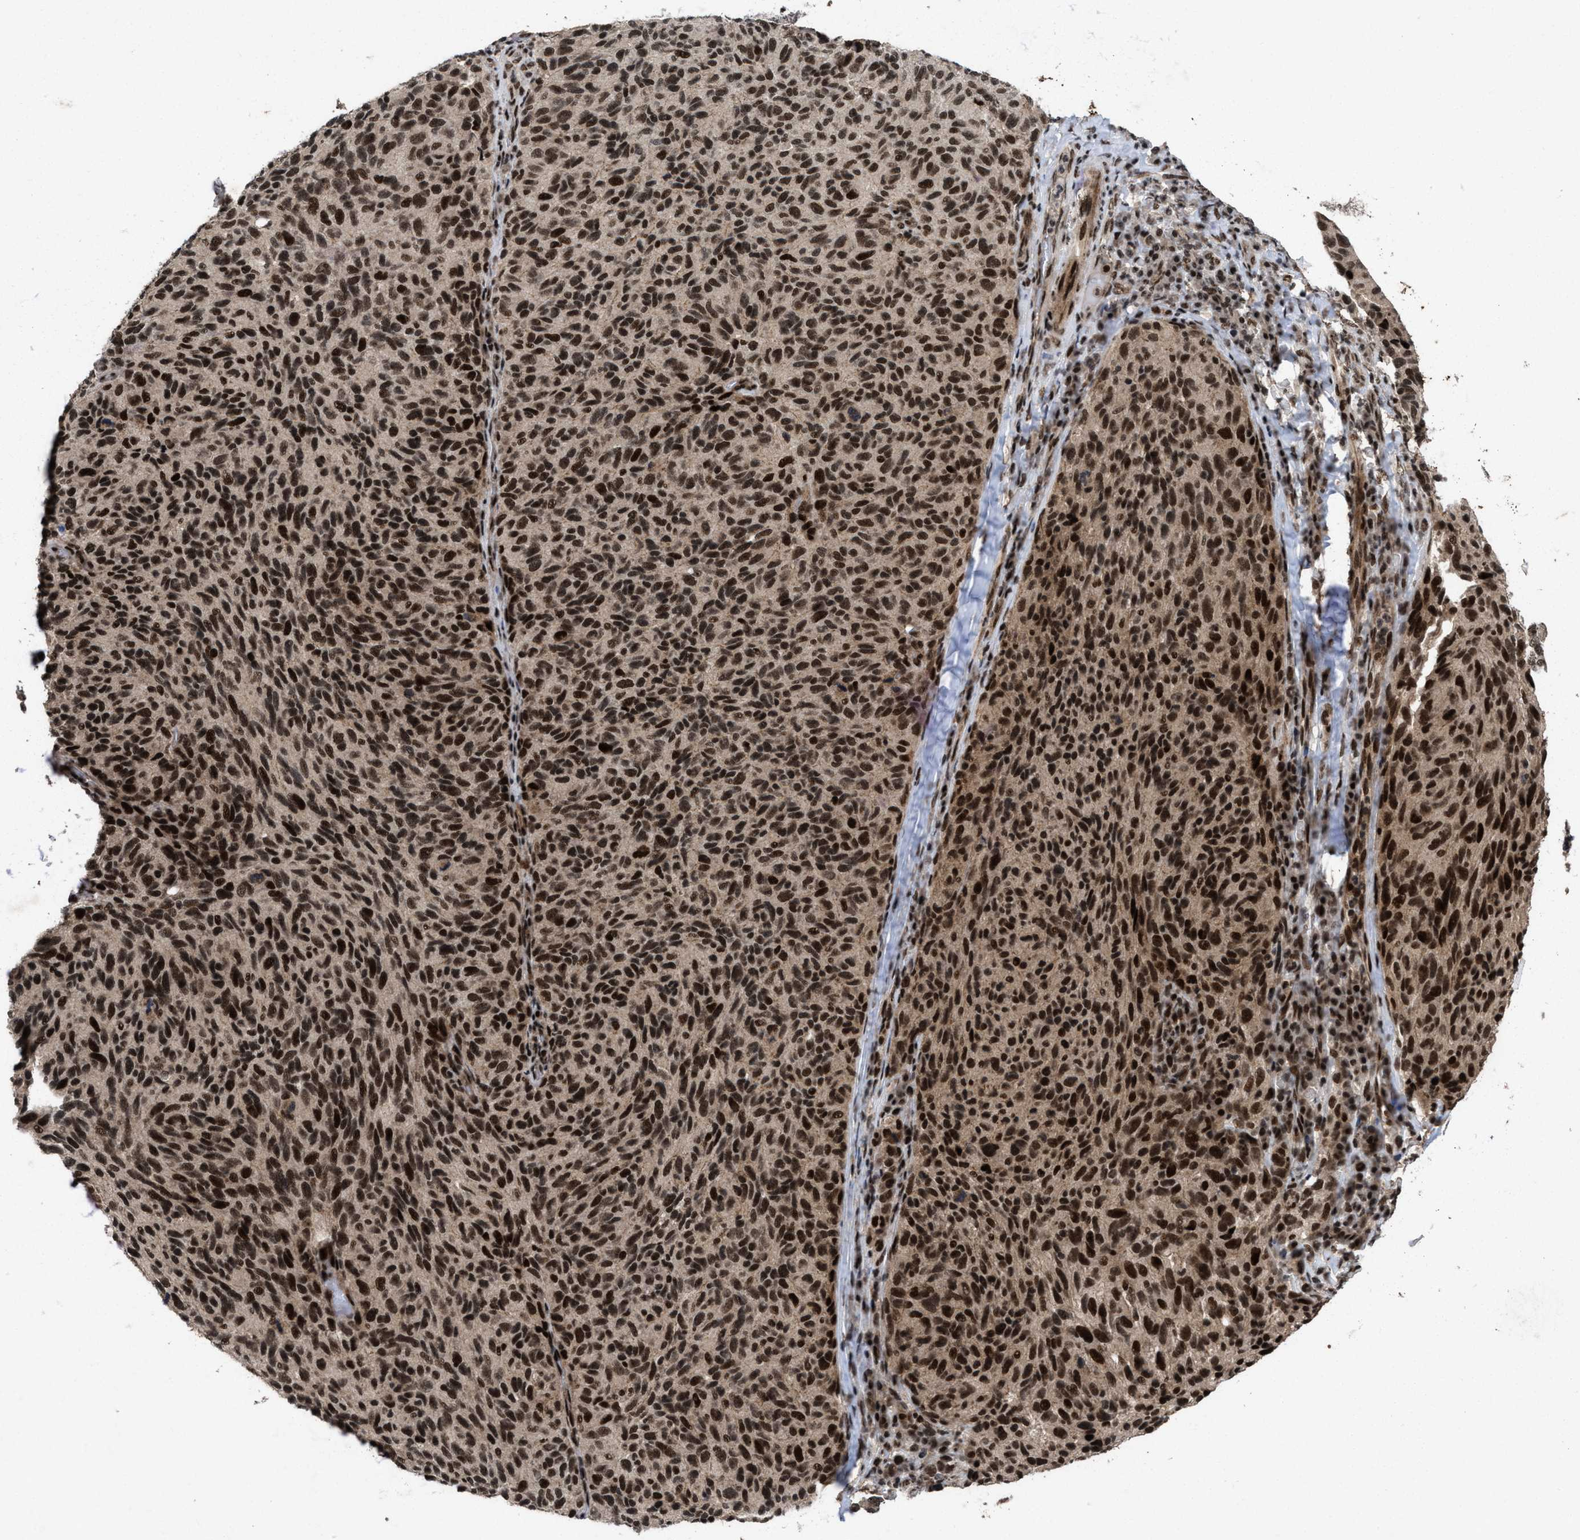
{"staining": {"intensity": "strong", "quantity": ">75%", "location": "nuclear"}, "tissue": "melanoma", "cell_type": "Tumor cells", "image_type": "cancer", "snomed": [{"axis": "morphology", "description": "Malignant melanoma, NOS"}, {"axis": "topography", "description": "Skin"}], "caption": "This is a photomicrograph of IHC staining of melanoma, which shows strong staining in the nuclear of tumor cells.", "gene": "WIZ", "patient": {"sex": "female", "age": 73}}